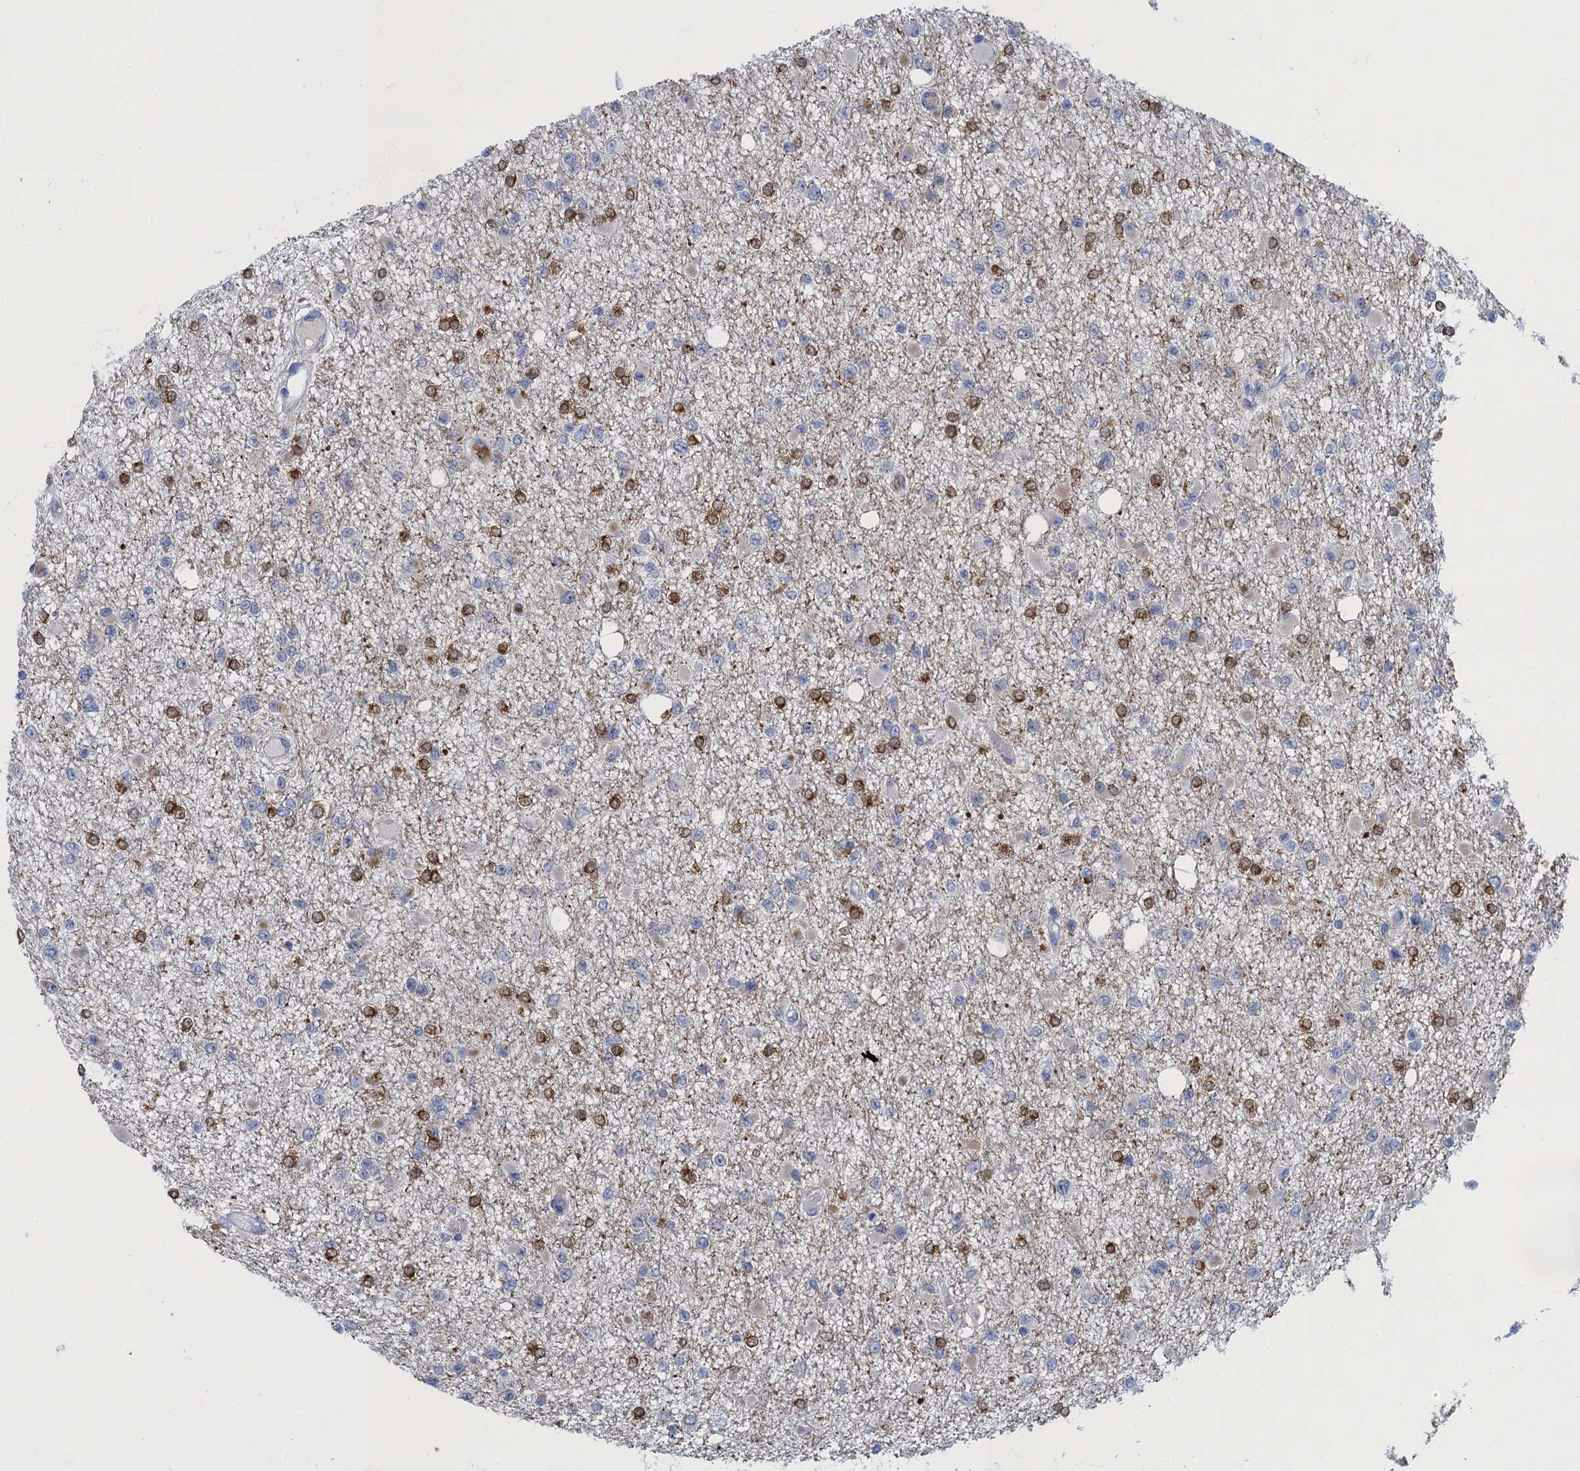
{"staining": {"intensity": "moderate", "quantity": "<25%", "location": "cytoplasmic/membranous"}, "tissue": "glioma", "cell_type": "Tumor cells", "image_type": "cancer", "snomed": [{"axis": "morphology", "description": "Glioma, malignant, Low grade"}, {"axis": "topography", "description": "Brain"}], "caption": "DAB (3,3'-diaminobenzidine) immunohistochemical staining of malignant low-grade glioma demonstrates moderate cytoplasmic/membranous protein staining in approximately <25% of tumor cells.", "gene": "SCEL", "patient": {"sex": "female", "age": 22}}